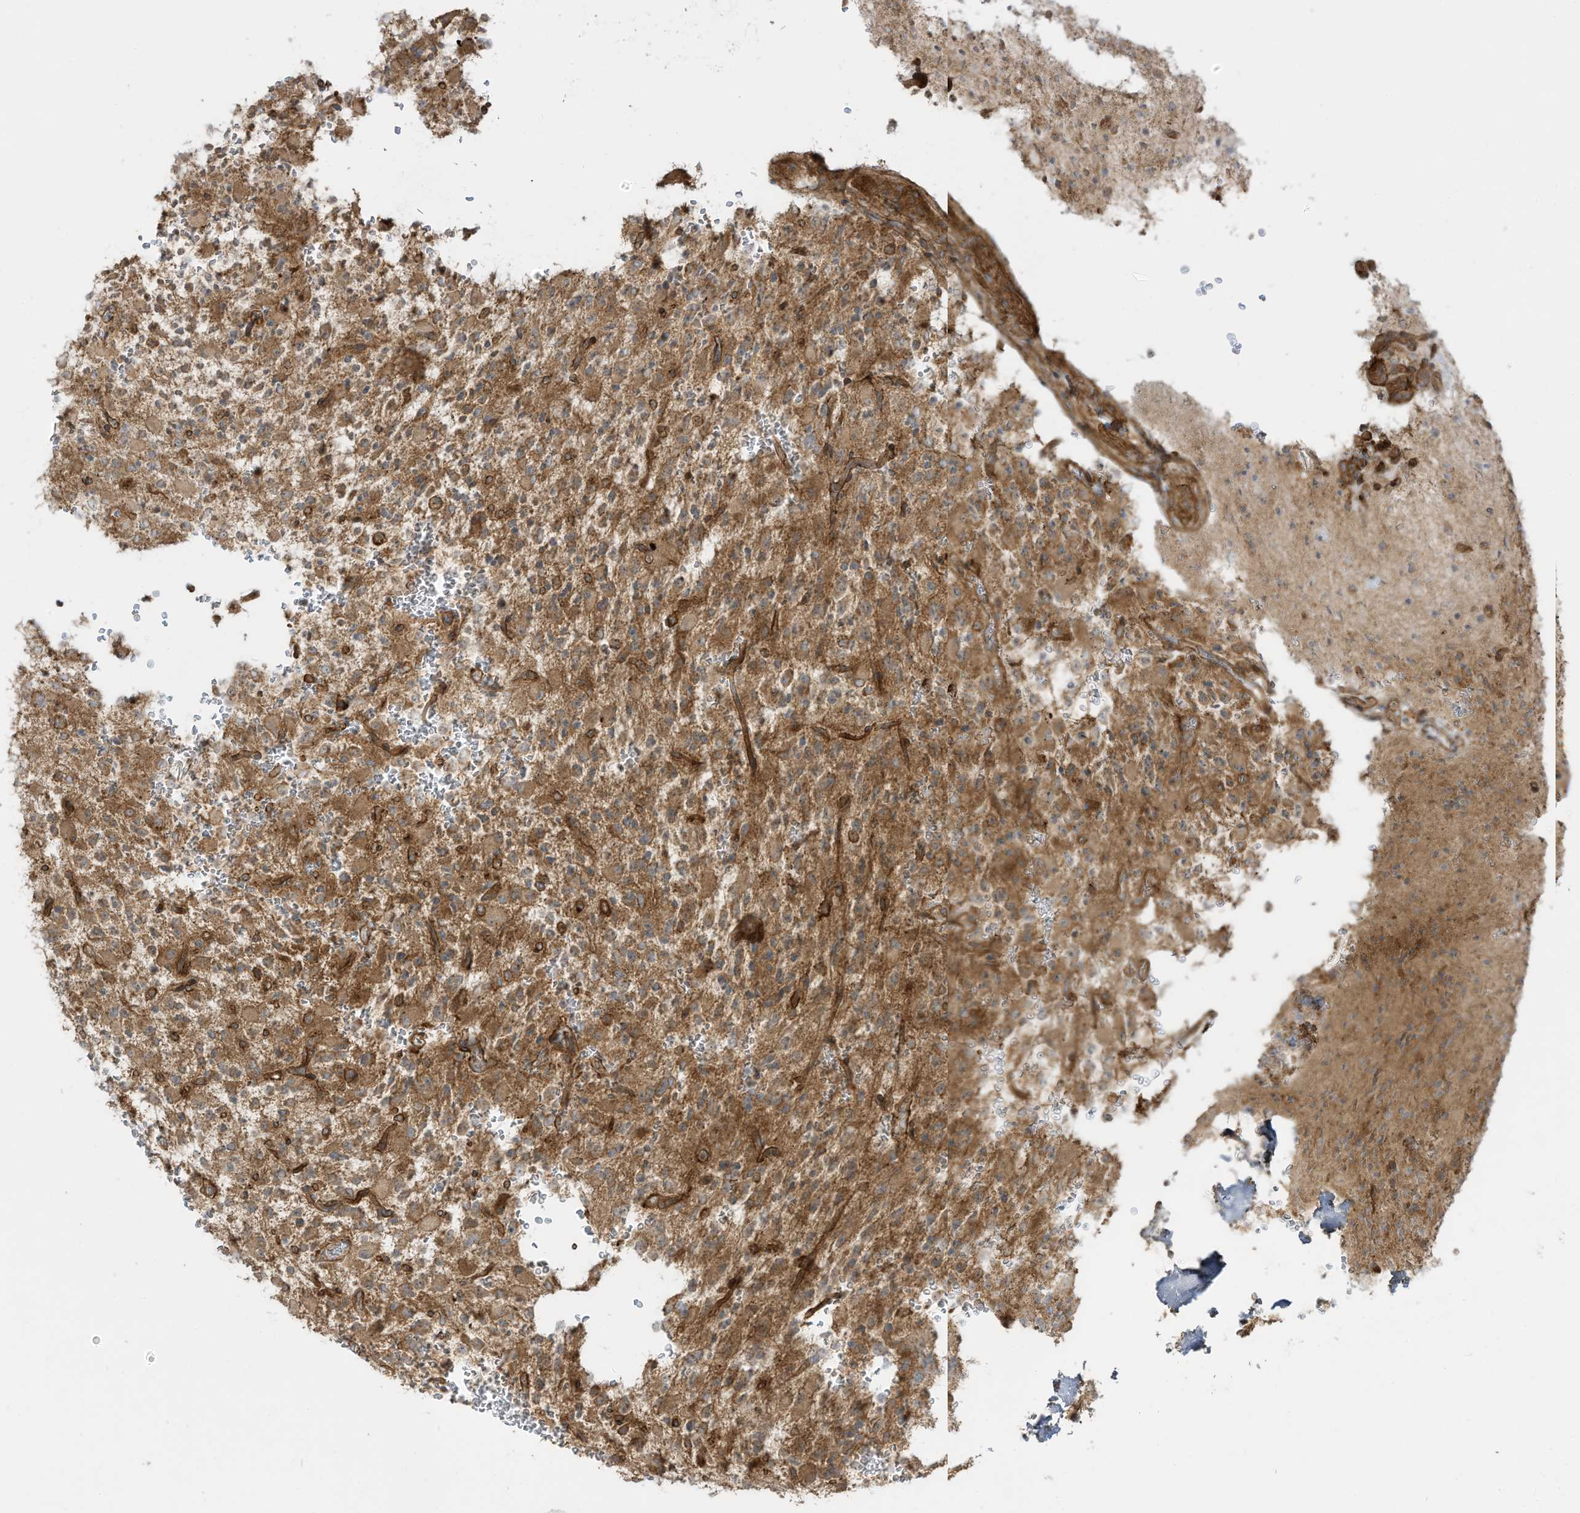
{"staining": {"intensity": "moderate", "quantity": ">75%", "location": "cytoplasmic/membranous"}, "tissue": "glioma", "cell_type": "Tumor cells", "image_type": "cancer", "snomed": [{"axis": "morphology", "description": "Glioma, malignant, High grade"}, {"axis": "topography", "description": "Brain"}], "caption": "High-power microscopy captured an IHC image of malignant glioma (high-grade), revealing moderate cytoplasmic/membranous expression in about >75% of tumor cells.", "gene": "ENTR1", "patient": {"sex": "male", "age": 34}}